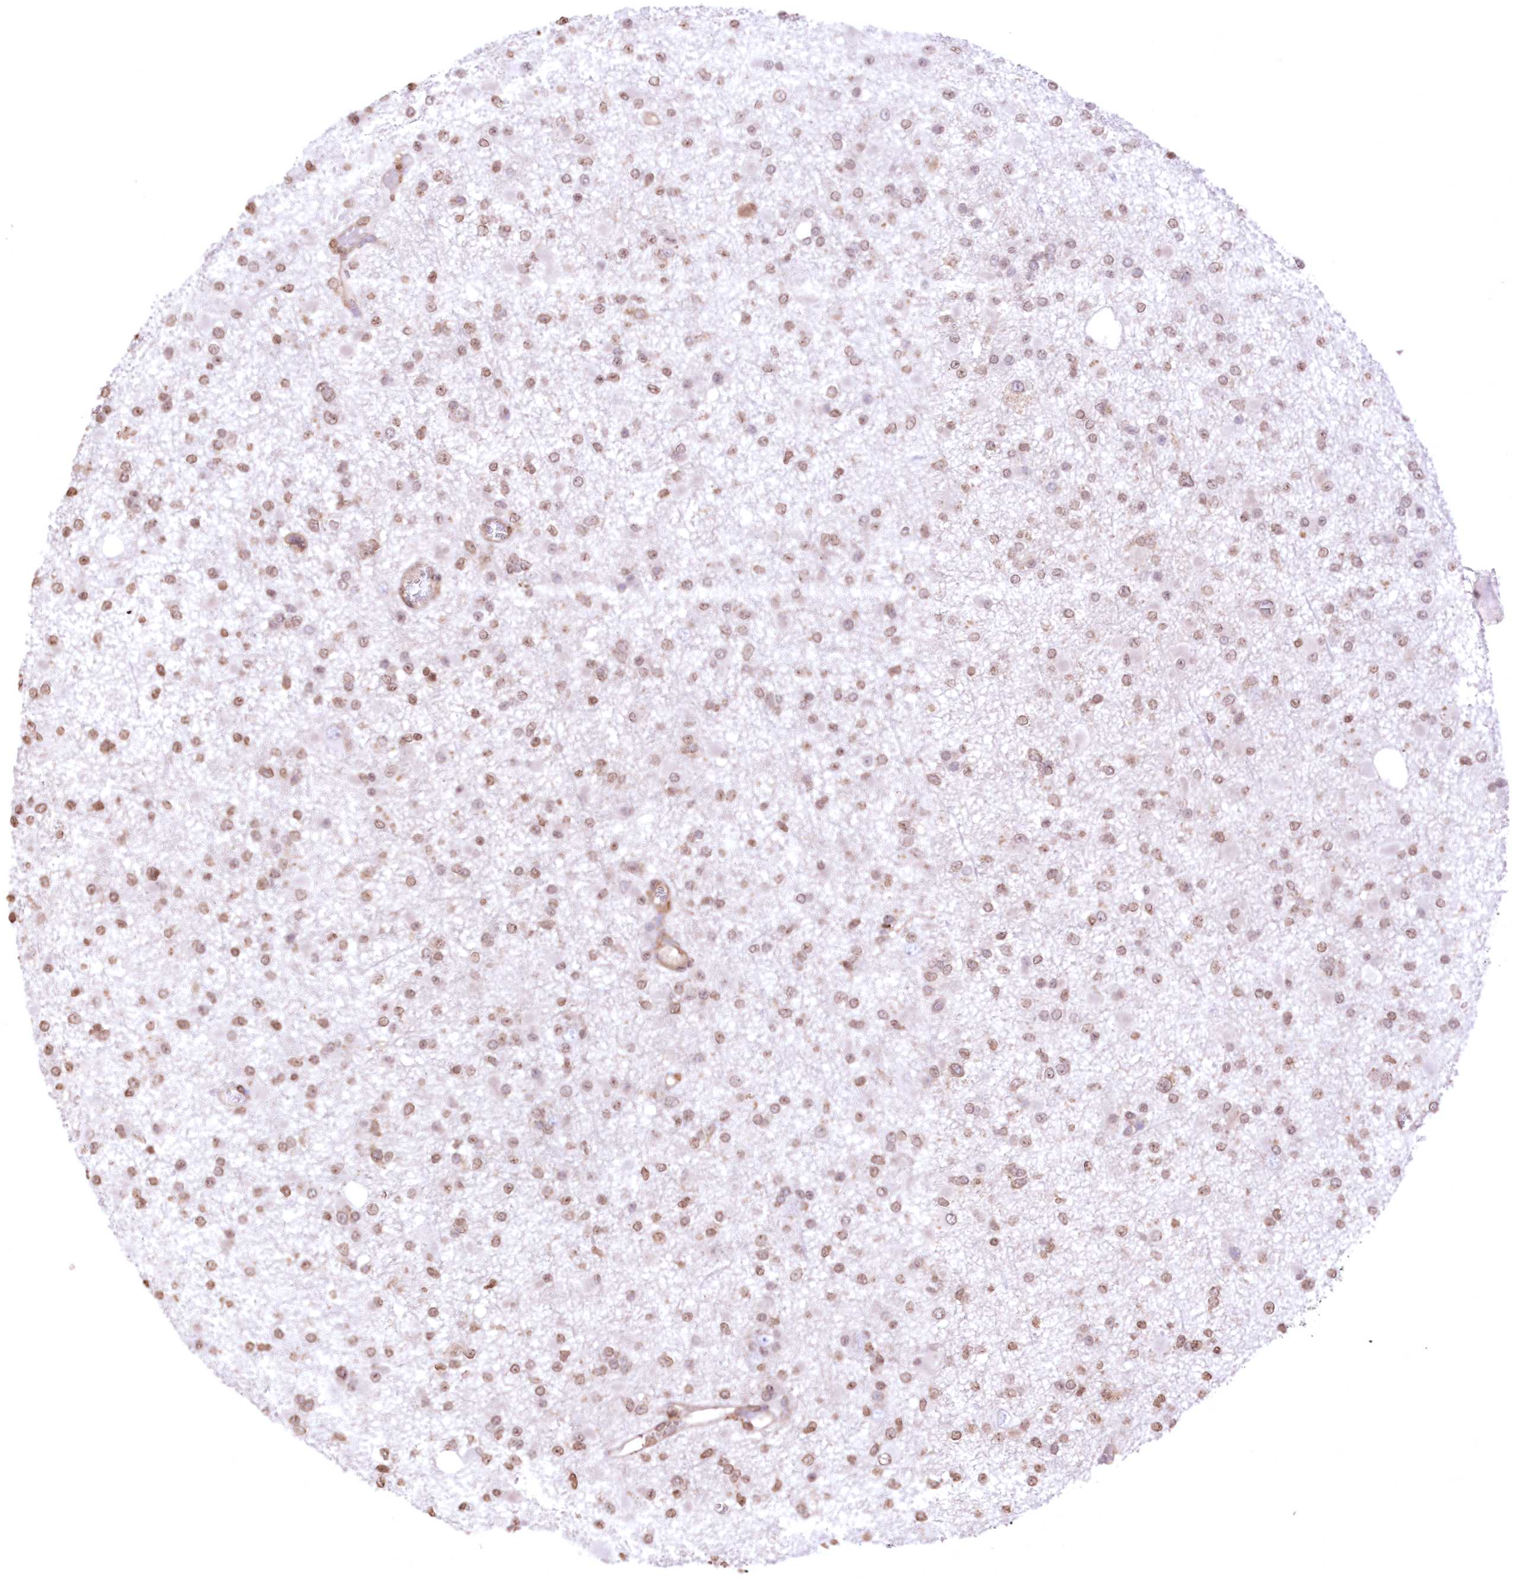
{"staining": {"intensity": "moderate", "quantity": ">75%", "location": "nuclear"}, "tissue": "glioma", "cell_type": "Tumor cells", "image_type": "cancer", "snomed": [{"axis": "morphology", "description": "Glioma, malignant, Low grade"}, {"axis": "topography", "description": "Brain"}], "caption": "Low-grade glioma (malignant) was stained to show a protein in brown. There is medium levels of moderate nuclear positivity in approximately >75% of tumor cells.", "gene": "FCHO2", "patient": {"sex": "female", "age": 22}}